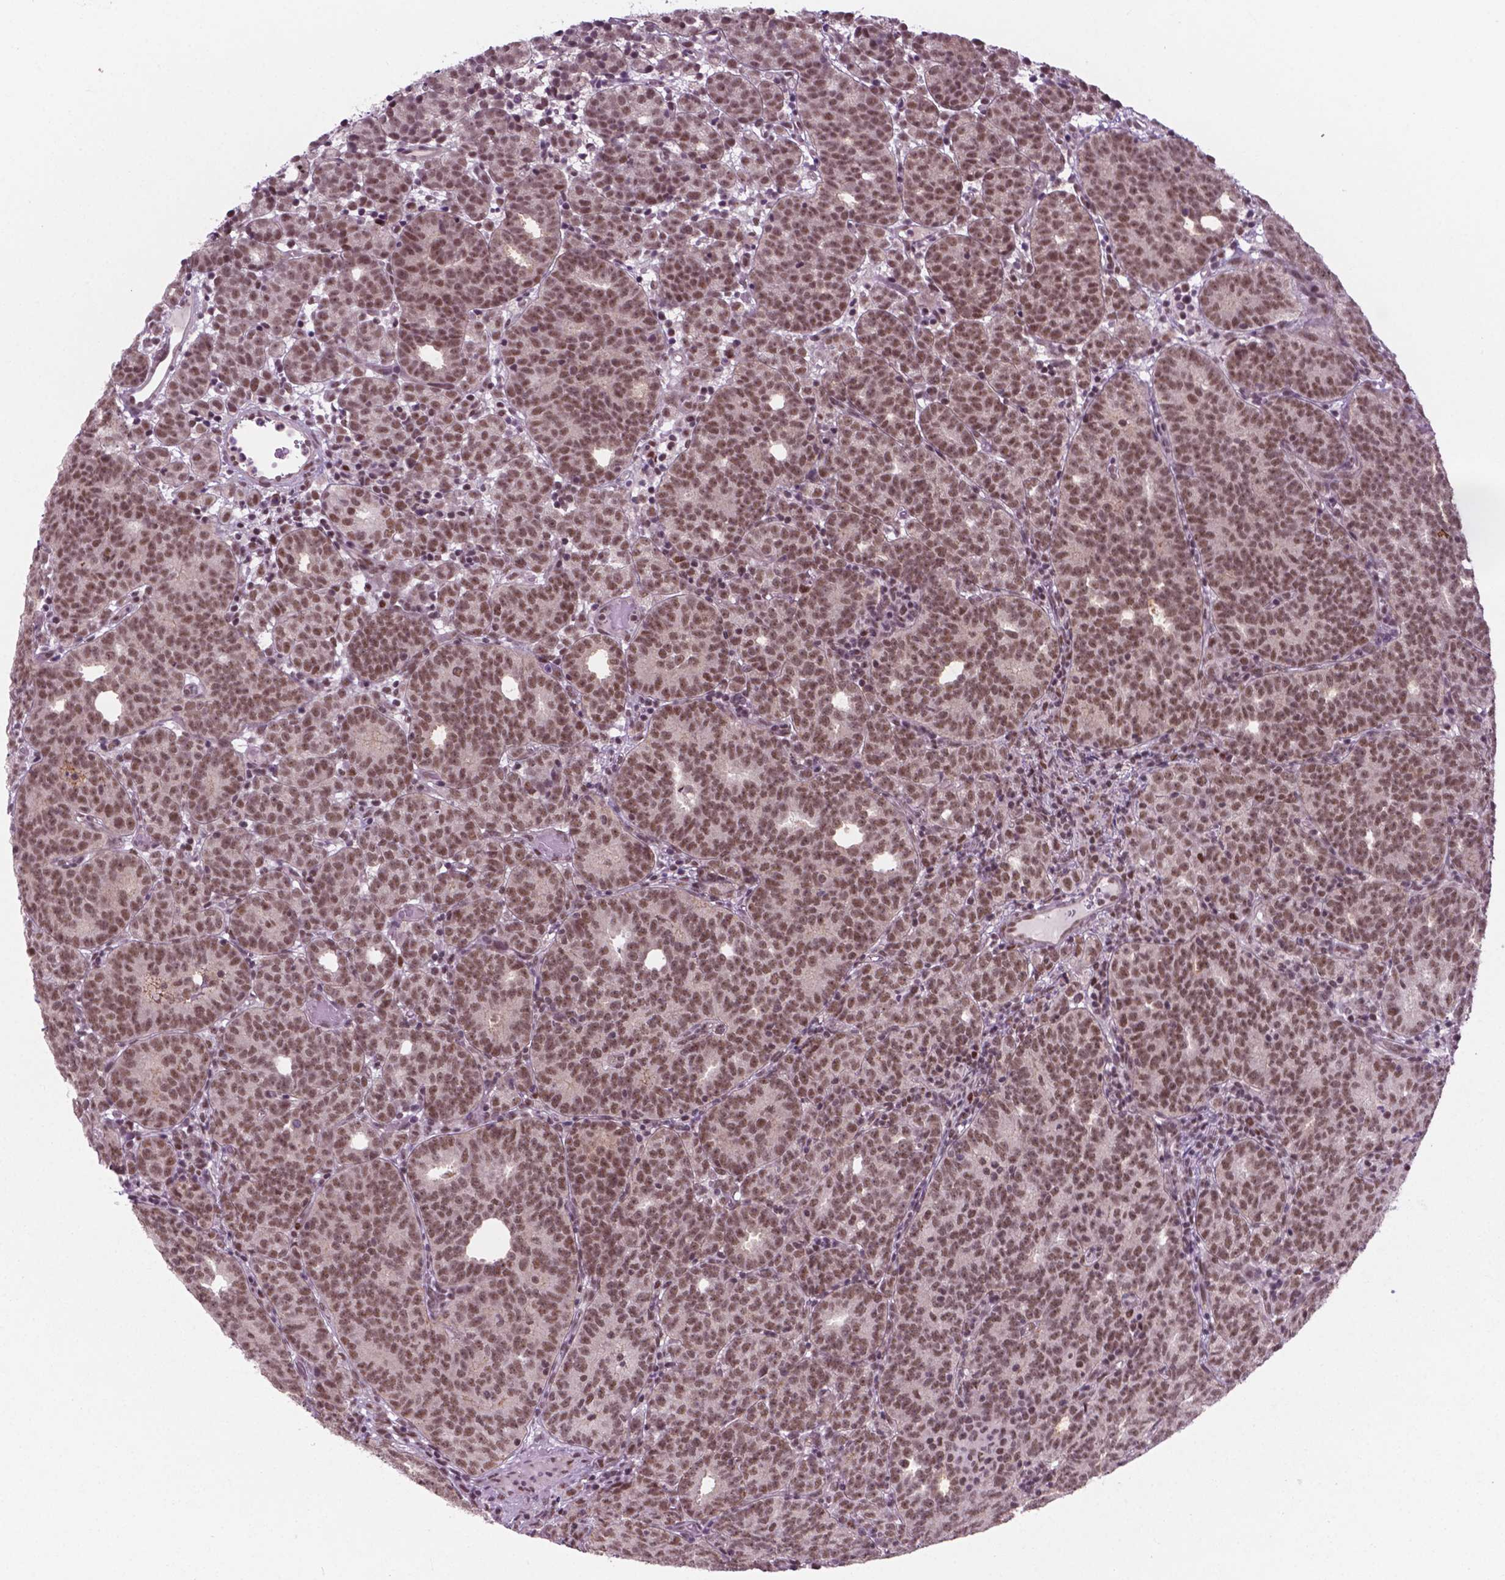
{"staining": {"intensity": "moderate", "quantity": ">75%", "location": "nuclear"}, "tissue": "prostate cancer", "cell_type": "Tumor cells", "image_type": "cancer", "snomed": [{"axis": "morphology", "description": "Adenocarcinoma, High grade"}, {"axis": "topography", "description": "Prostate"}], "caption": "Prostate cancer (high-grade adenocarcinoma) stained with a protein marker displays moderate staining in tumor cells.", "gene": "PHAX", "patient": {"sex": "male", "age": 53}}